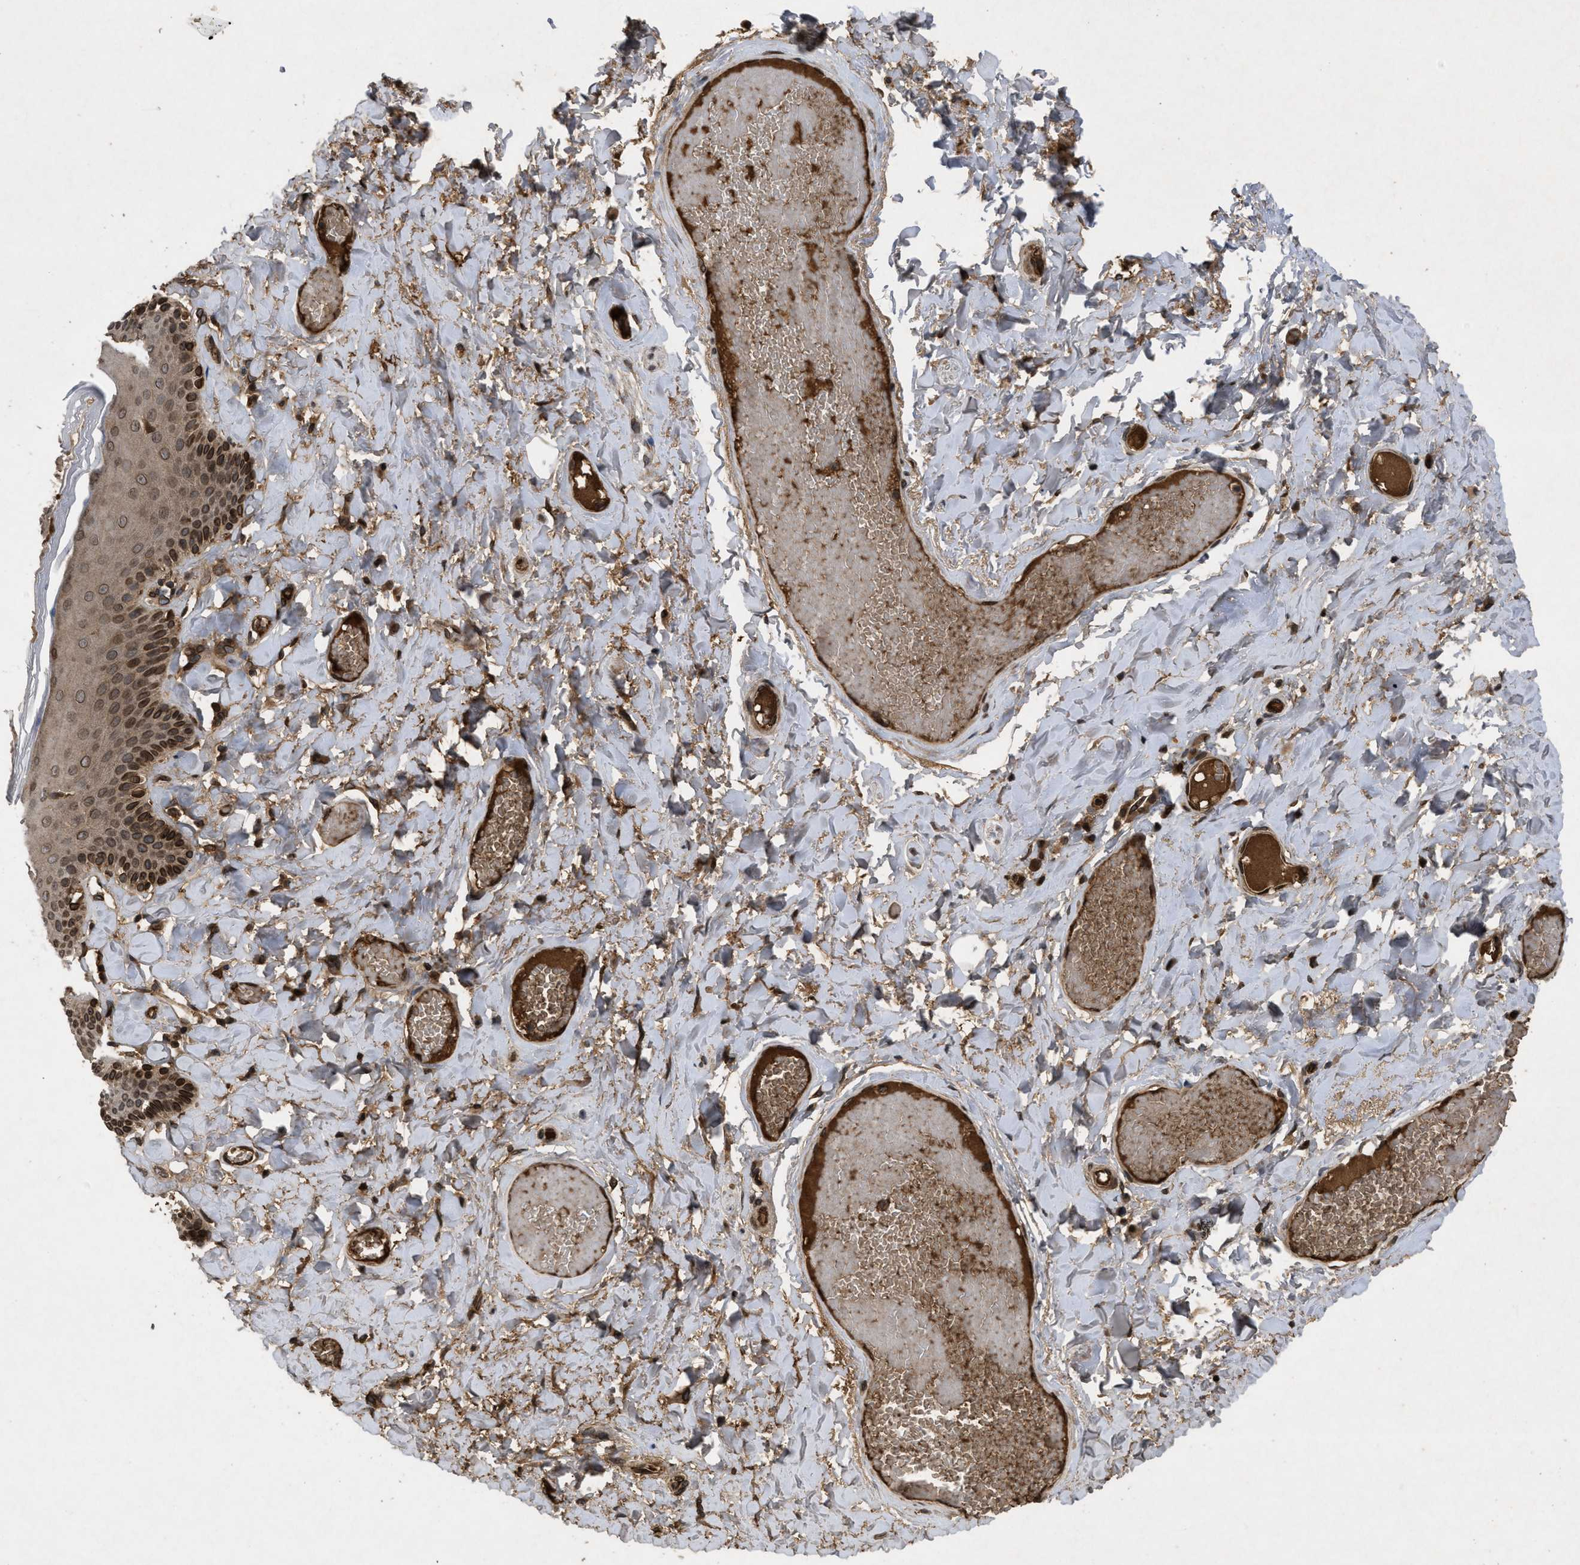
{"staining": {"intensity": "strong", "quantity": ">75%", "location": "cytoplasmic/membranous,nuclear"}, "tissue": "skin", "cell_type": "Epidermal cells", "image_type": "normal", "snomed": [{"axis": "morphology", "description": "Normal tissue, NOS"}, {"axis": "topography", "description": "Anal"}], "caption": "Unremarkable skin was stained to show a protein in brown. There is high levels of strong cytoplasmic/membranous,nuclear expression in approximately >75% of epidermal cells. (DAB (3,3'-diaminobenzidine) = brown stain, brightfield microscopy at high magnification).", "gene": "CRY1", "patient": {"sex": "male", "age": 69}}